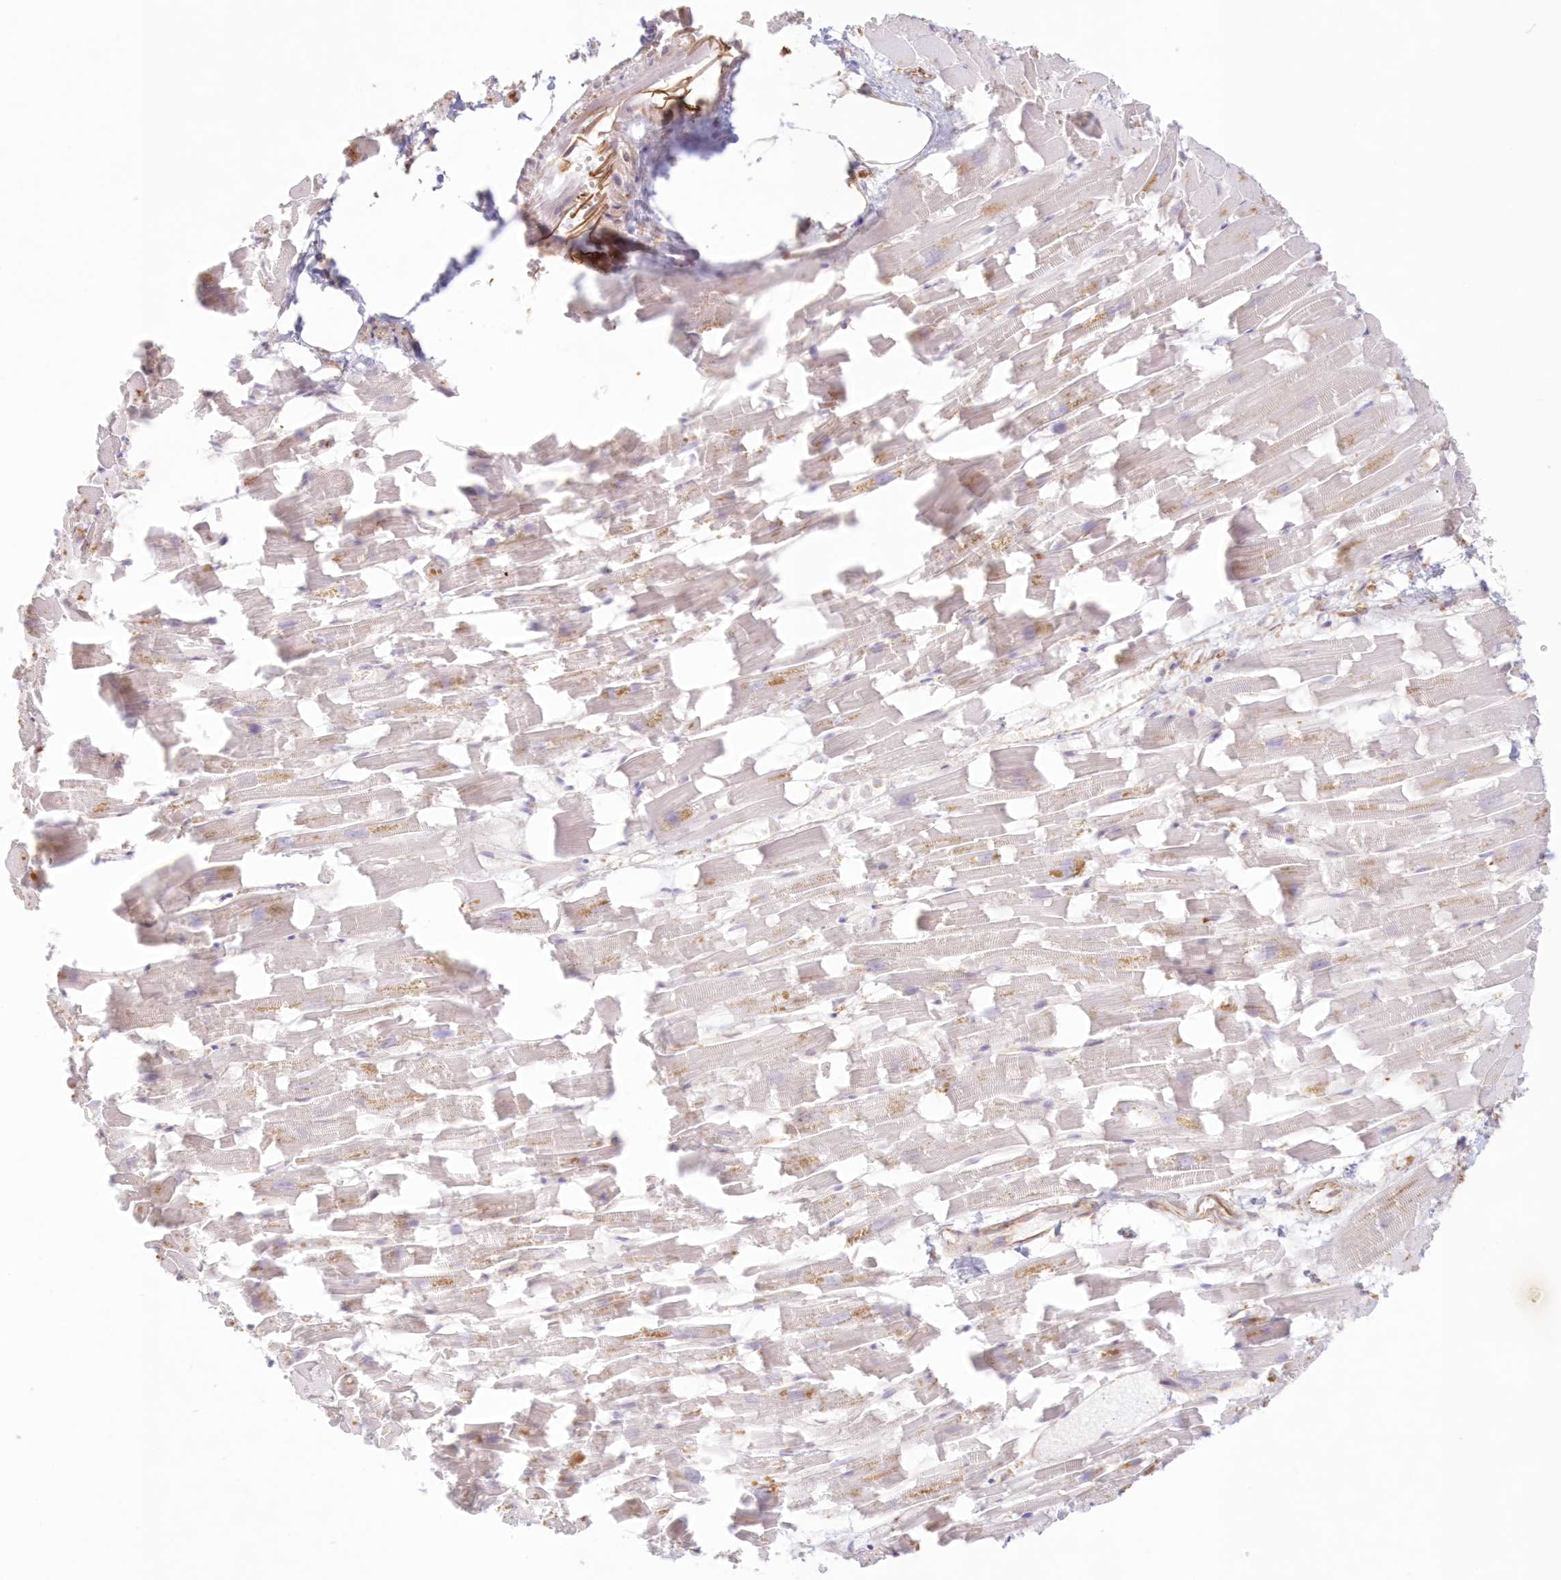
{"staining": {"intensity": "negative", "quantity": "none", "location": "none"}, "tissue": "heart muscle", "cell_type": "Cardiomyocytes", "image_type": "normal", "snomed": [{"axis": "morphology", "description": "Normal tissue, NOS"}, {"axis": "topography", "description": "Heart"}], "caption": "DAB immunohistochemical staining of normal human heart muscle reveals no significant staining in cardiomyocytes. (DAB immunohistochemistry visualized using brightfield microscopy, high magnification).", "gene": "DMRTB1", "patient": {"sex": "female", "age": 64}}